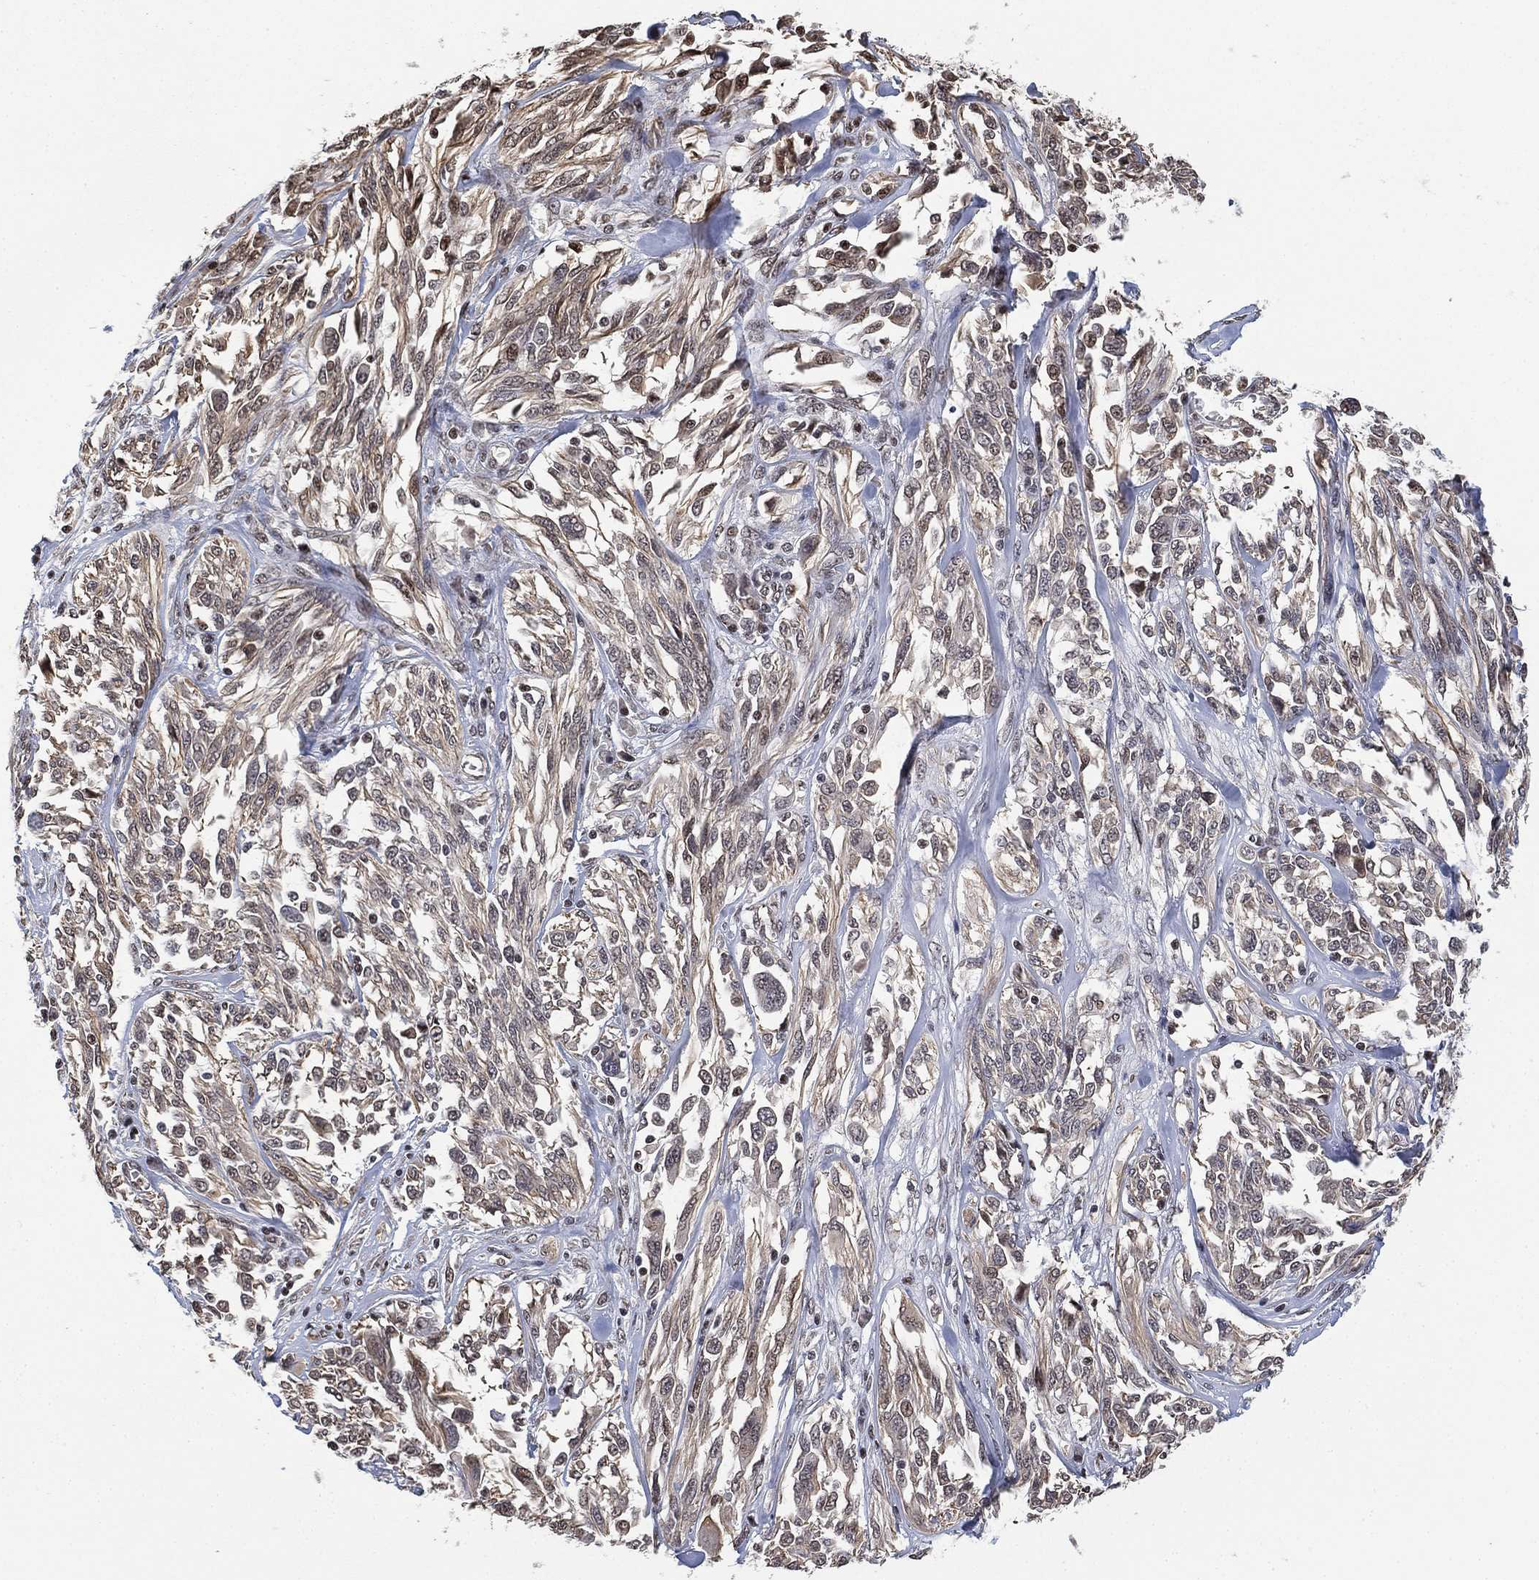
{"staining": {"intensity": "negative", "quantity": "none", "location": "none"}, "tissue": "melanoma", "cell_type": "Tumor cells", "image_type": "cancer", "snomed": [{"axis": "morphology", "description": "Malignant melanoma, NOS"}, {"axis": "topography", "description": "Skin"}], "caption": "Immunohistochemistry (IHC) histopathology image of human malignant melanoma stained for a protein (brown), which shows no staining in tumor cells.", "gene": "ZSCAN30", "patient": {"sex": "female", "age": 91}}